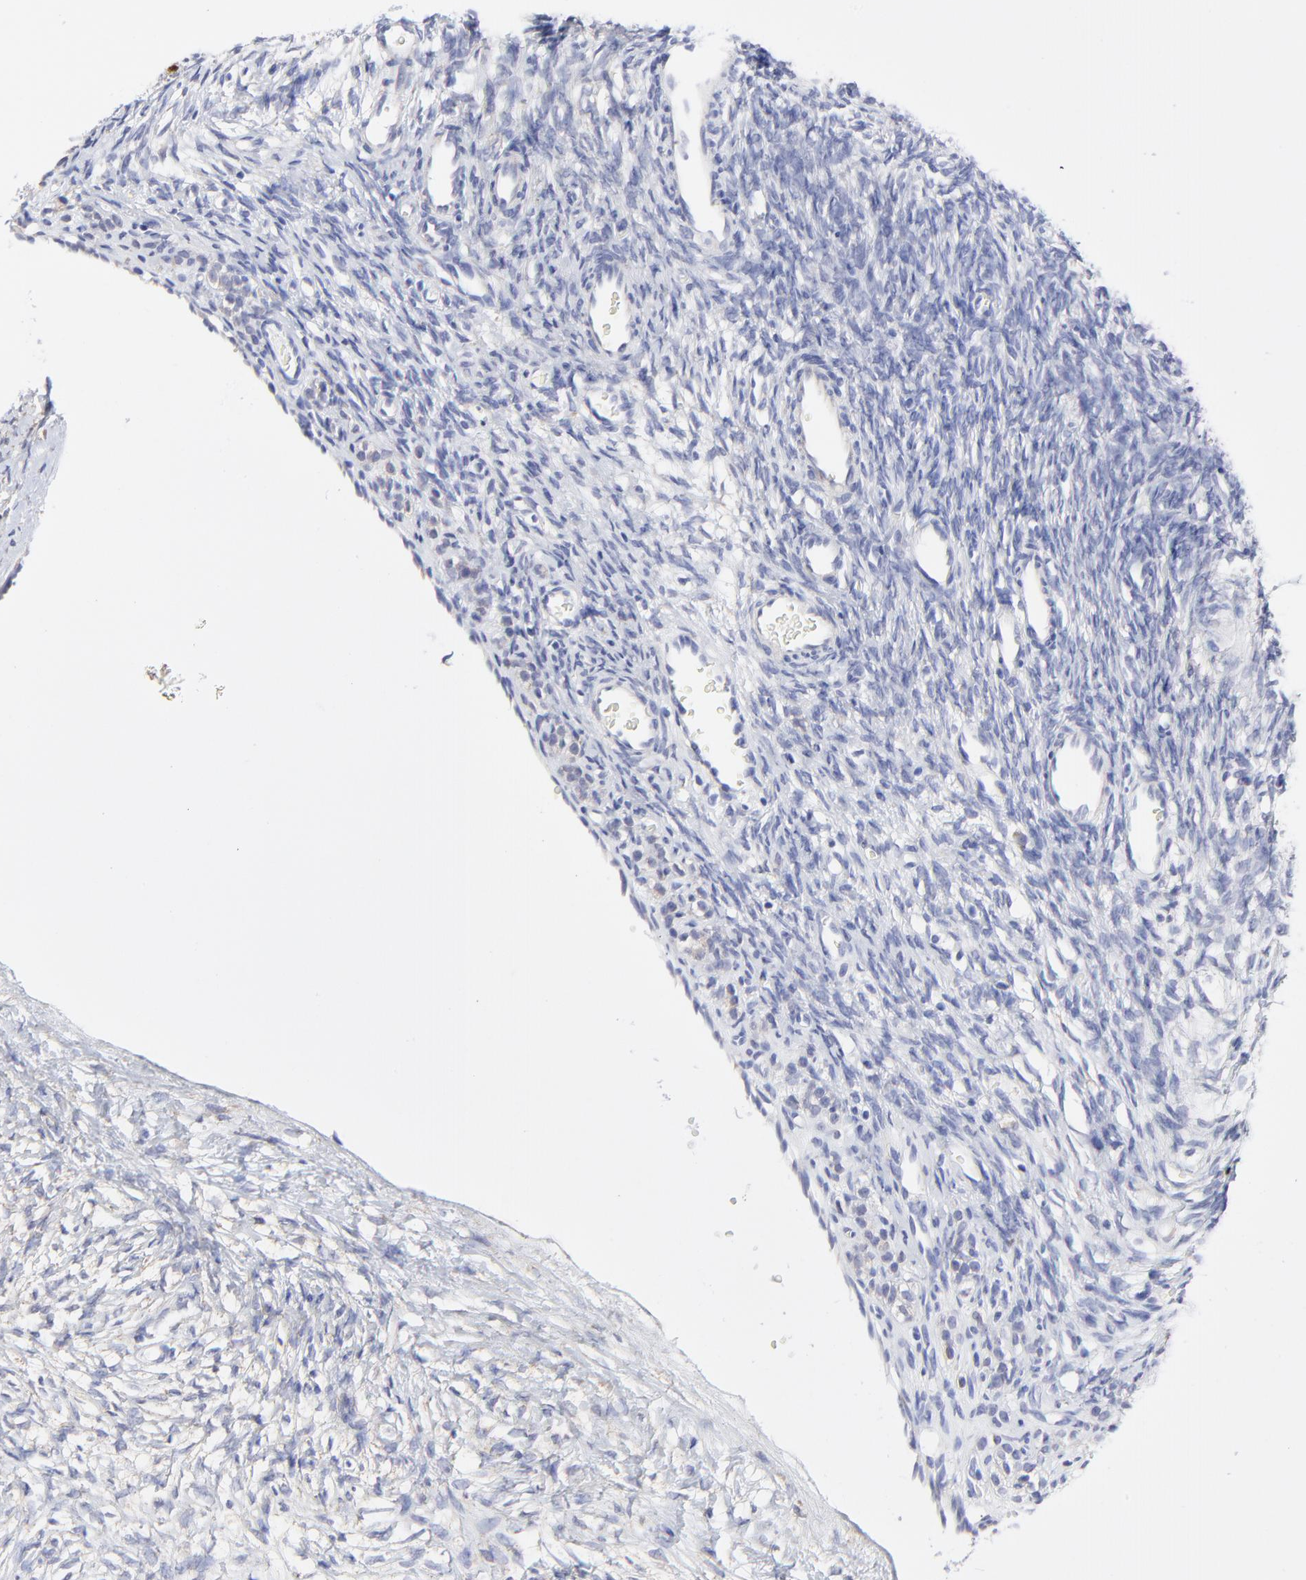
{"staining": {"intensity": "negative", "quantity": "none", "location": "none"}, "tissue": "ovary", "cell_type": "Ovarian stroma cells", "image_type": "normal", "snomed": [{"axis": "morphology", "description": "Normal tissue, NOS"}, {"axis": "topography", "description": "Ovary"}], "caption": "Immunohistochemistry image of benign ovary stained for a protein (brown), which exhibits no positivity in ovarian stroma cells. Brightfield microscopy of immunohistochemistry (IHC) stained with DAB (brown) and hematoxylin (blue), captured at high magnification.", "gene": "DUSP9", "patient": {"sex": "female", "age": 35}}